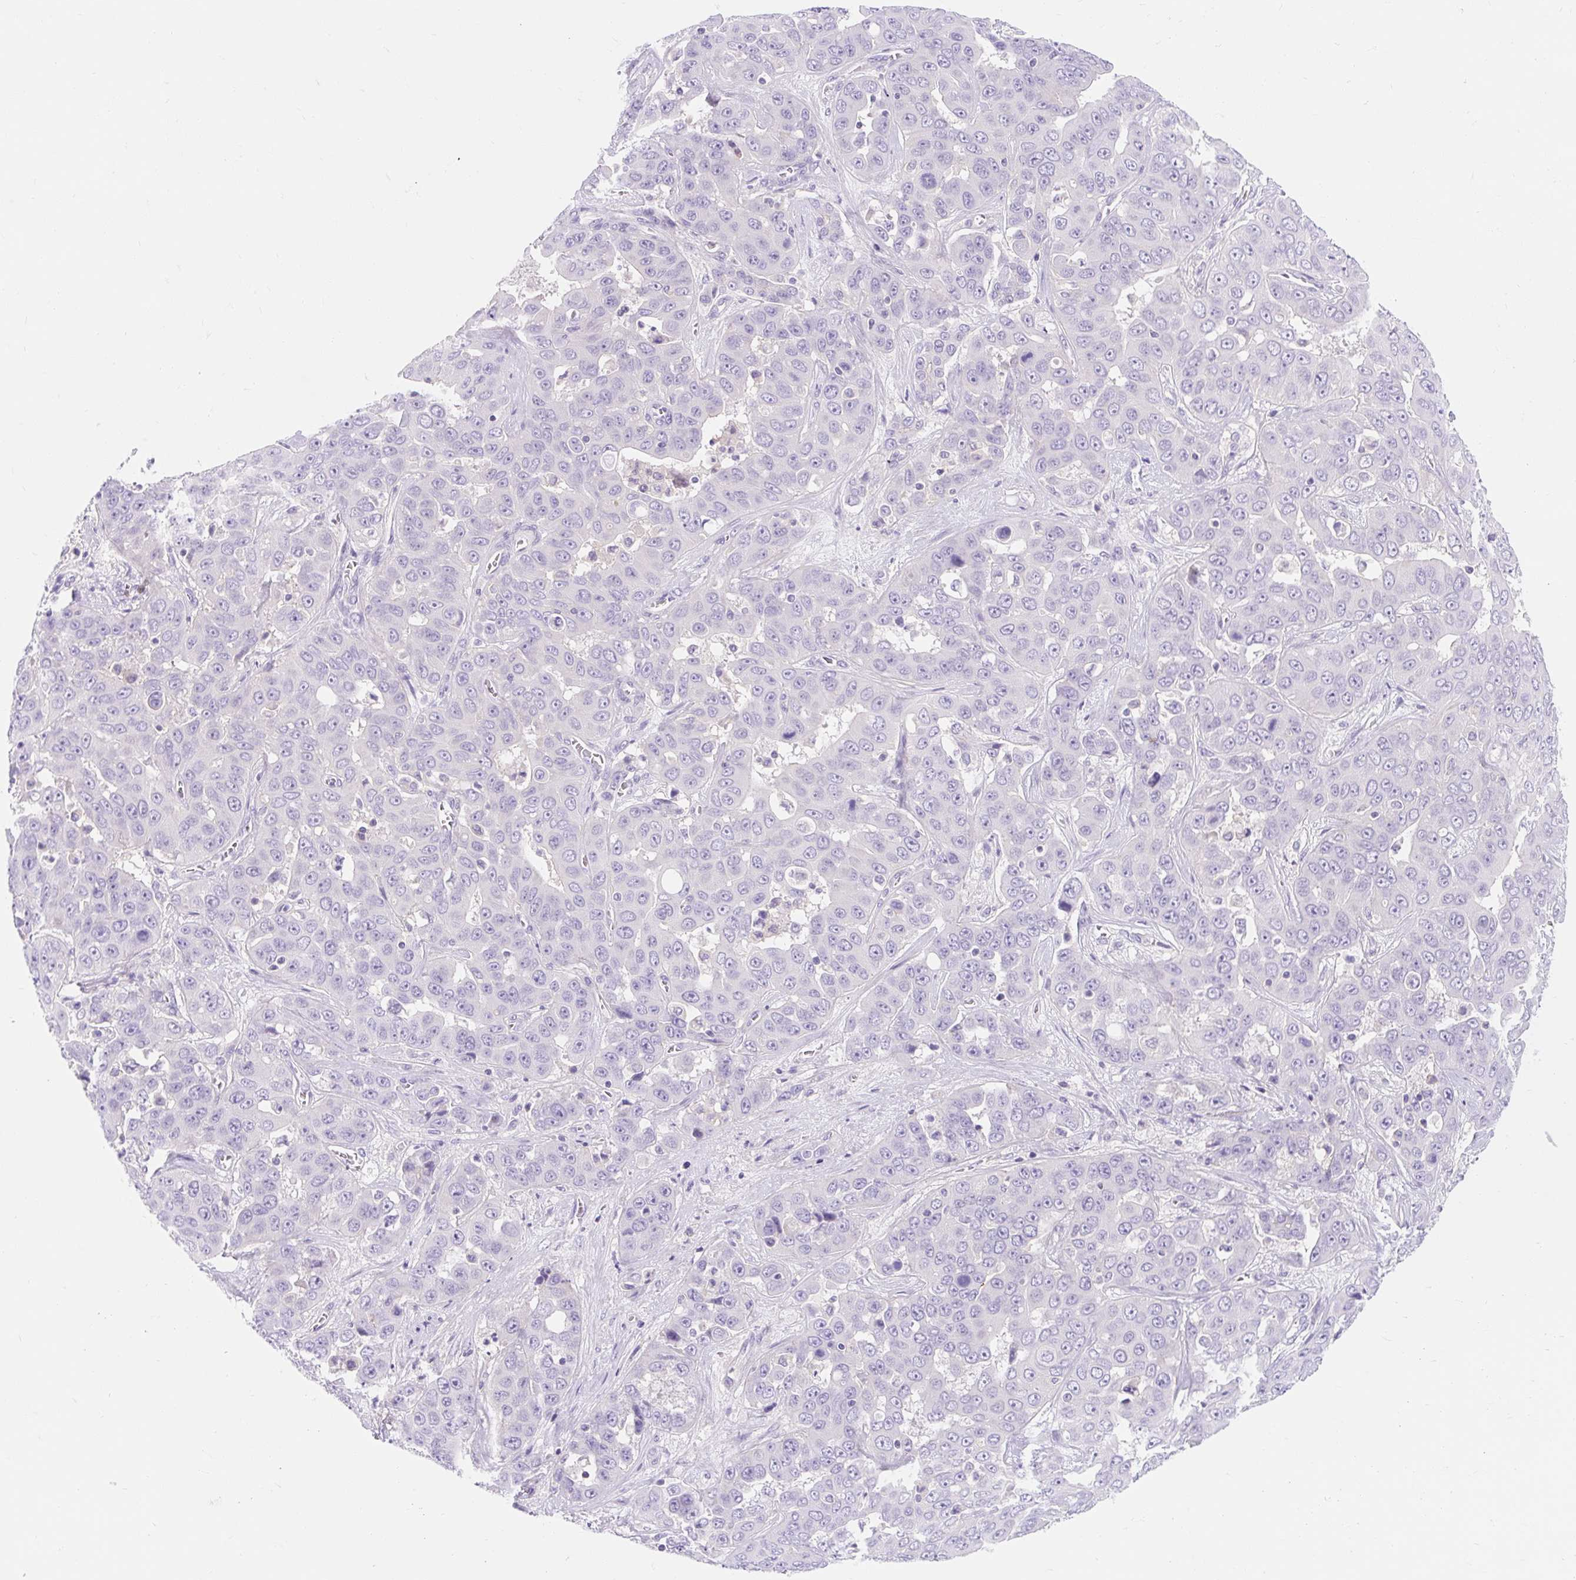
{"staining": {"intensity": "negative", "quantity": "none", "location": "none"}, "tissue": "liver cancer", "cell_type": "Tumor cells", "image_type": "cancer", "snomed": [{"axis": "morphology", "description": "Cholangiocarcinoma"}, {"axis": "topography", "description": "Liver"}], "caption": "Tumor cells show no significant protein positivity in liver cancer.", "gene": "SLC28A1", "patient": {"sex": "female", "age": 52}}